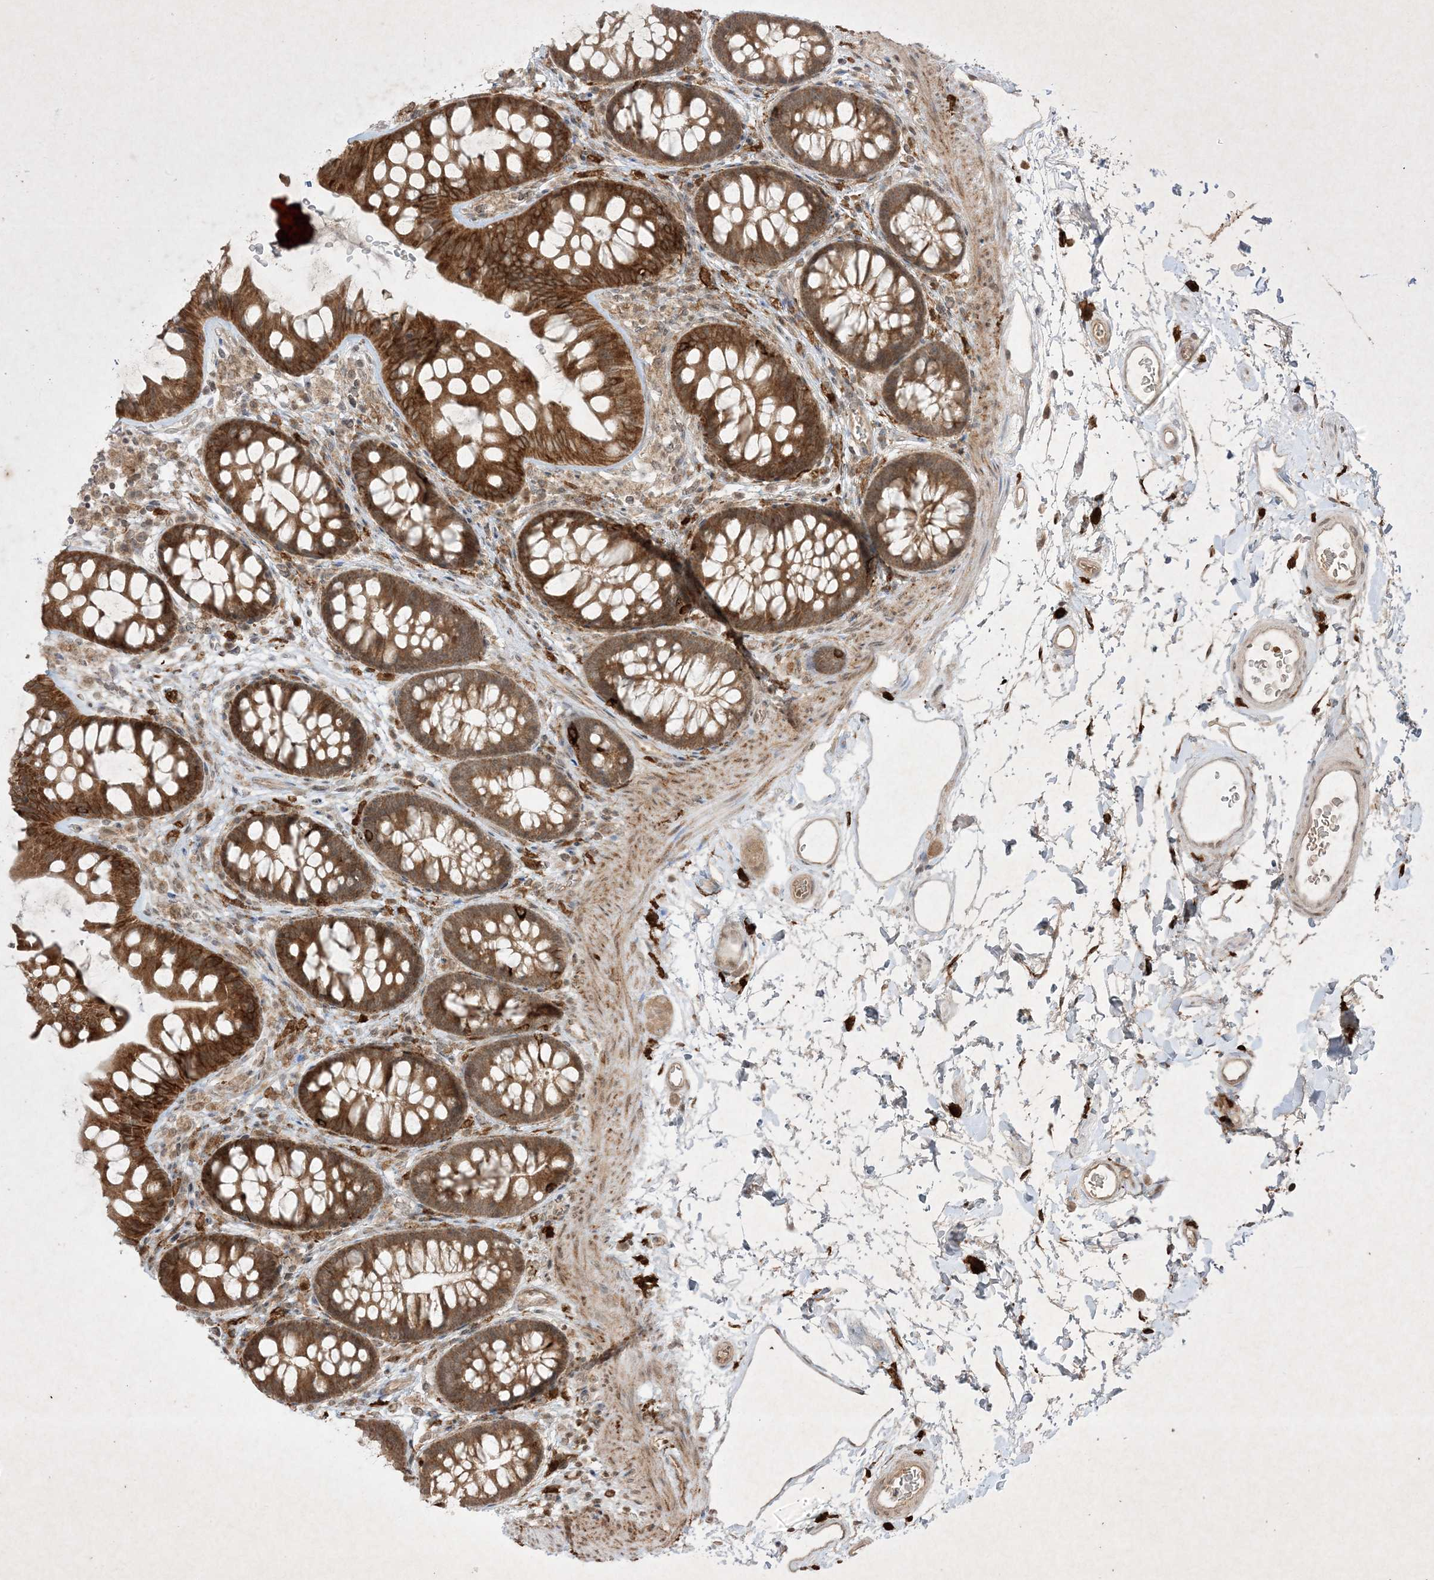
{"staining": {"intensity": "weak", "quantity": ">75%", "location": "cytoplasmic/membranous"}, "tissue": "colon", "cell_type": "Endothelial cells", "image_type": "normal", "snomed": [{"axis": "morphology", "description": "Normal tissue, NOS"}, {"axis": "topography", "description": "Colon"}], "caption": "Immunohistochemical staining of benign colon shows low levels of weak cytoplasmic/membranous positivity in about >75% of endothelial cells.", "gene": "PTK6", "patient": {"sex": "female", "age": 62}}